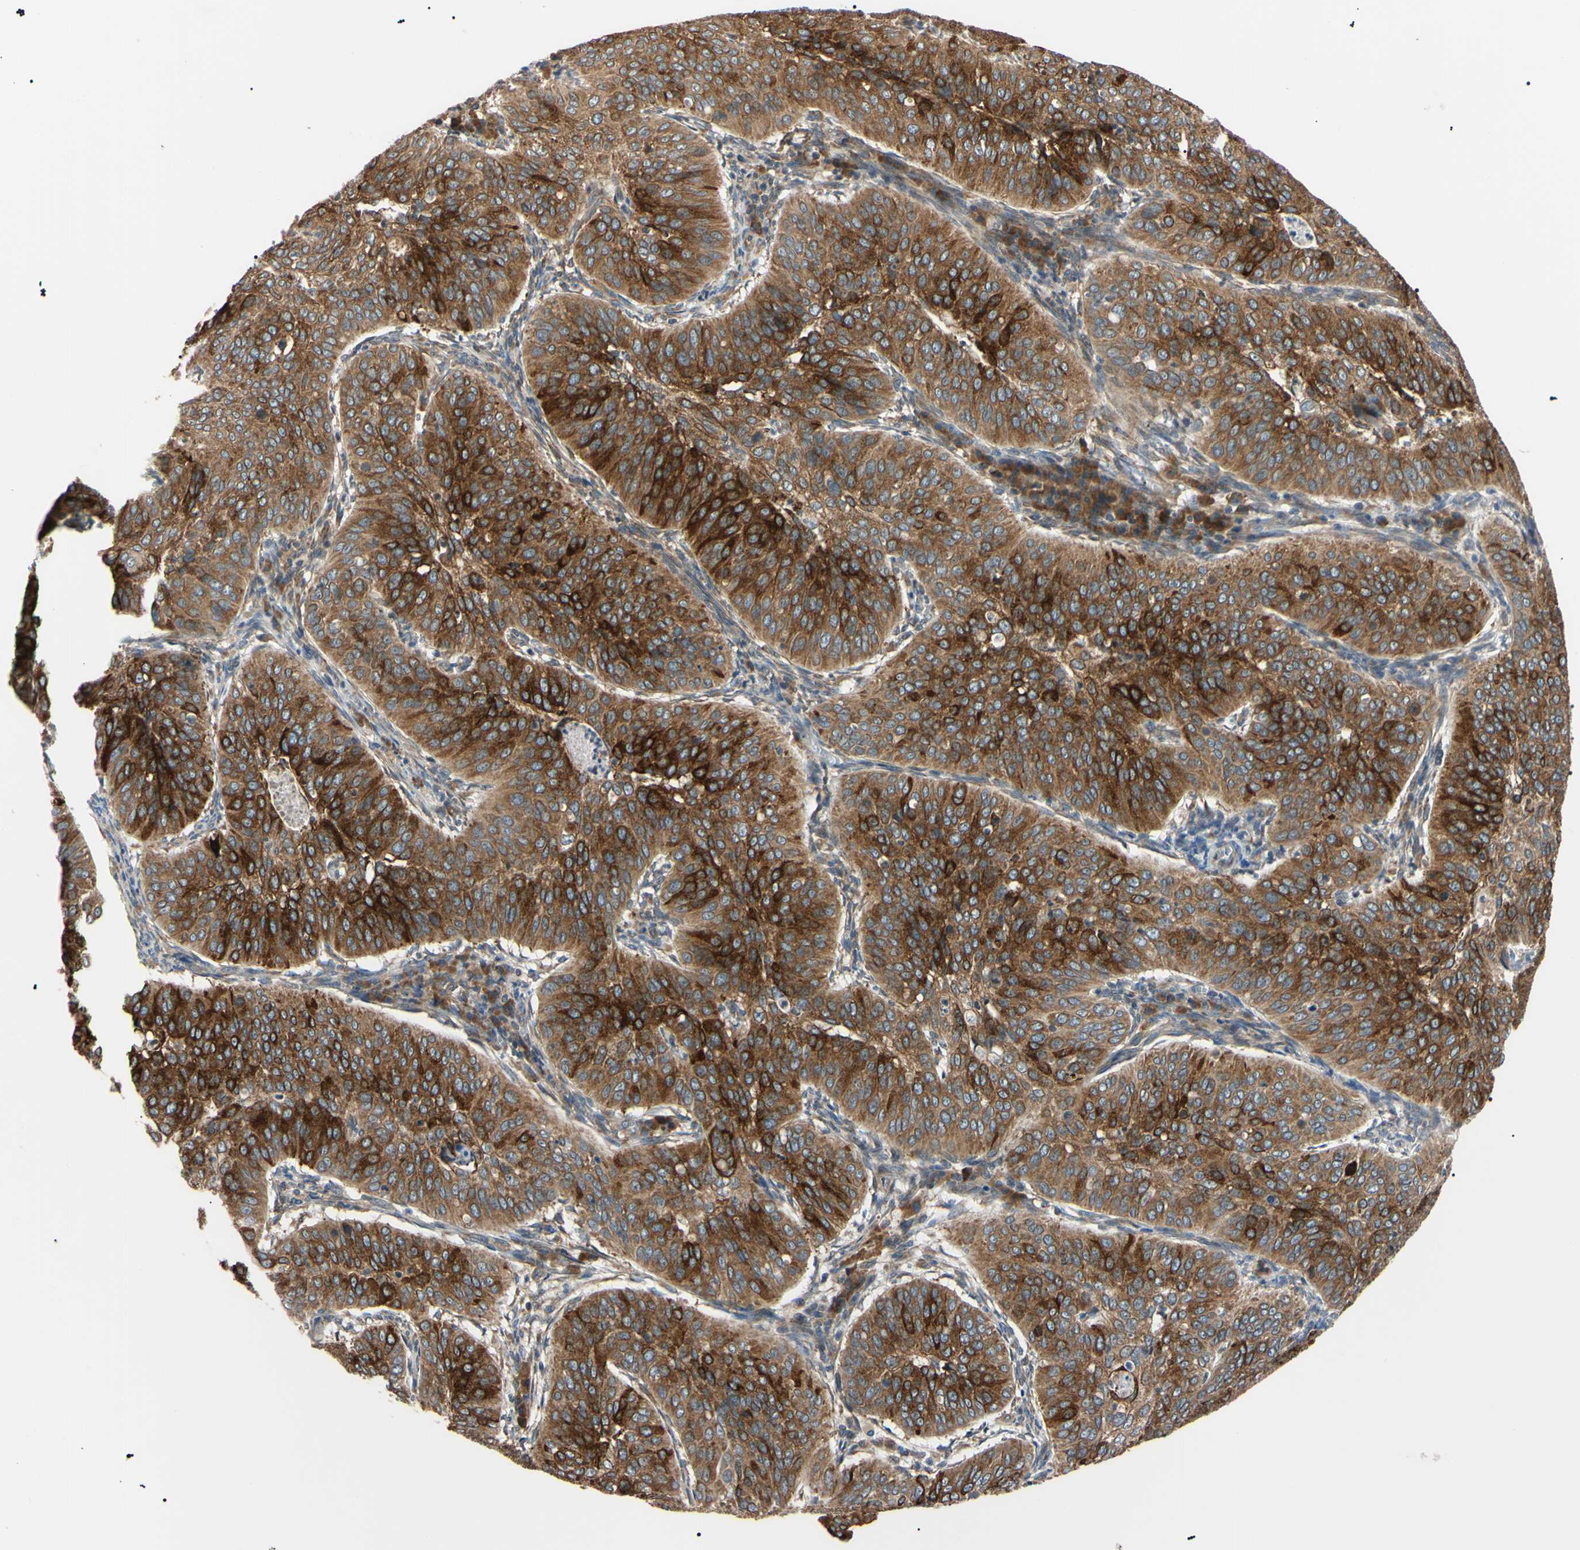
{"staining": {"intensity": "strong", "quantity": ">75%", "location": "cytoplasmic/membranous"}, "tissue": "cervical cancer", "cell_type": "Tumor cells", "image_type": "cancer", "snomed": [{"axis": "morphology", "description": "Normal tissue, NOS"}, {"axis": "morphology", "description": "Squamous cell carcinoma, NOS"}, {"axis": "topography", "description": "Cervix"}], "caption": "The histopathology image shows staining of cervical cancer, revealing strong cytoplasmic/membranous protein expression (brown color) within tumor cells. Immunohistochemistry (ihc) stains the protein of interest in brown and the nuclei are stained blue.", "gene": "VAPA", "patient": {"sex": "female", "age": 39}}